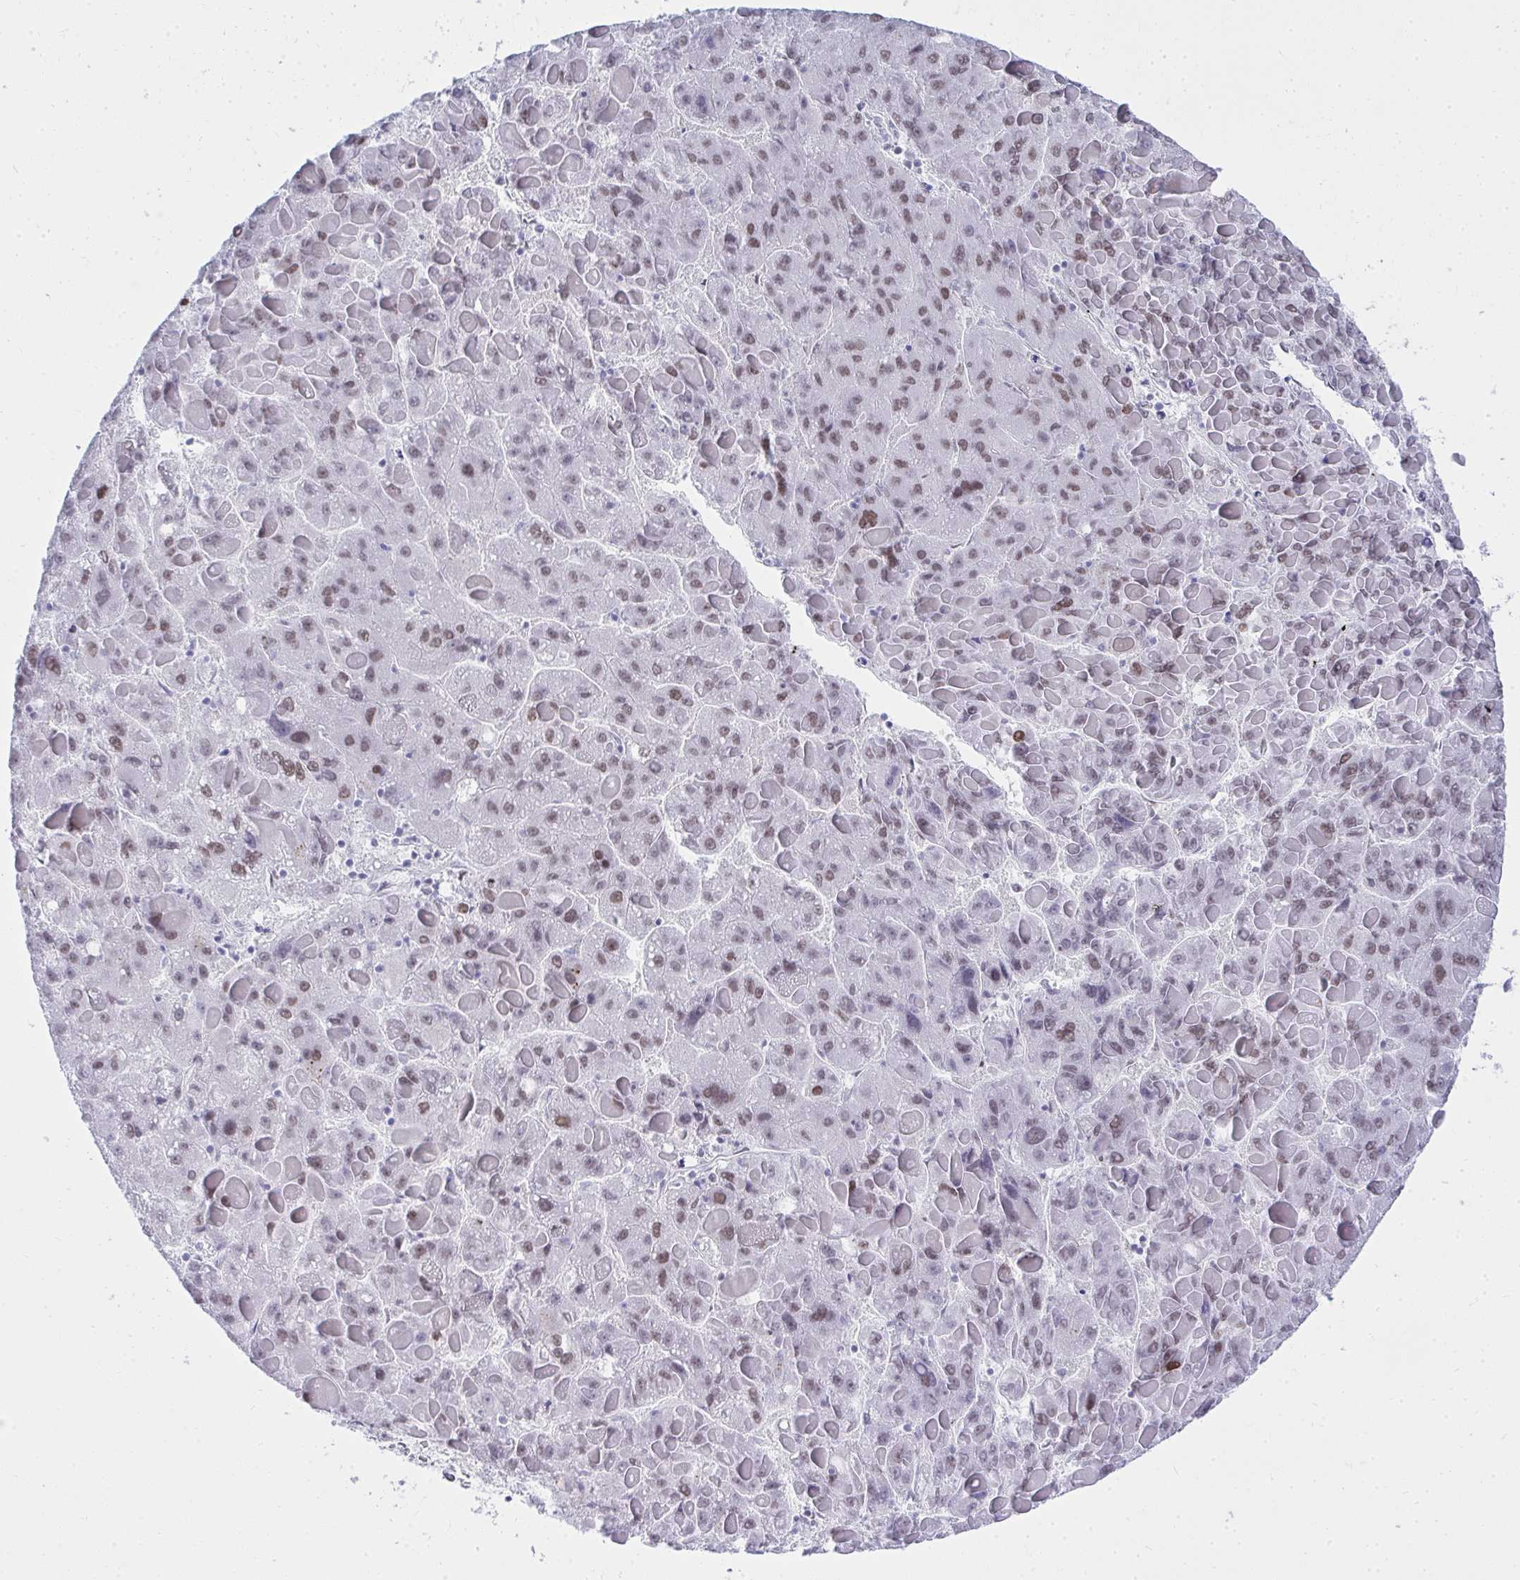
{"staining": {"intensity": "moderate", "quantity": ">75%", "location": "nuclear"}, "tissue": "liver cancer", "cell_type": "Tumor cells", "image_type": "cancer", "snomed": [{"axis": "morphology", "description": "Carcinoma, Hepatocellular, NOS"}, {"axis": "topography", "description": "Liver"}], "caption": "Tumor cells reveal medium levels of moderate nuclear staining in about >75% of cells in human liver cancer (hepatocellular carcinoma). Using DAB (brown) and hematoxylin (blue) stains, captured at high magnification using brightfield microscopy.", "gene": "GLDN", "patient": {"sex": "female", "age": 82}}